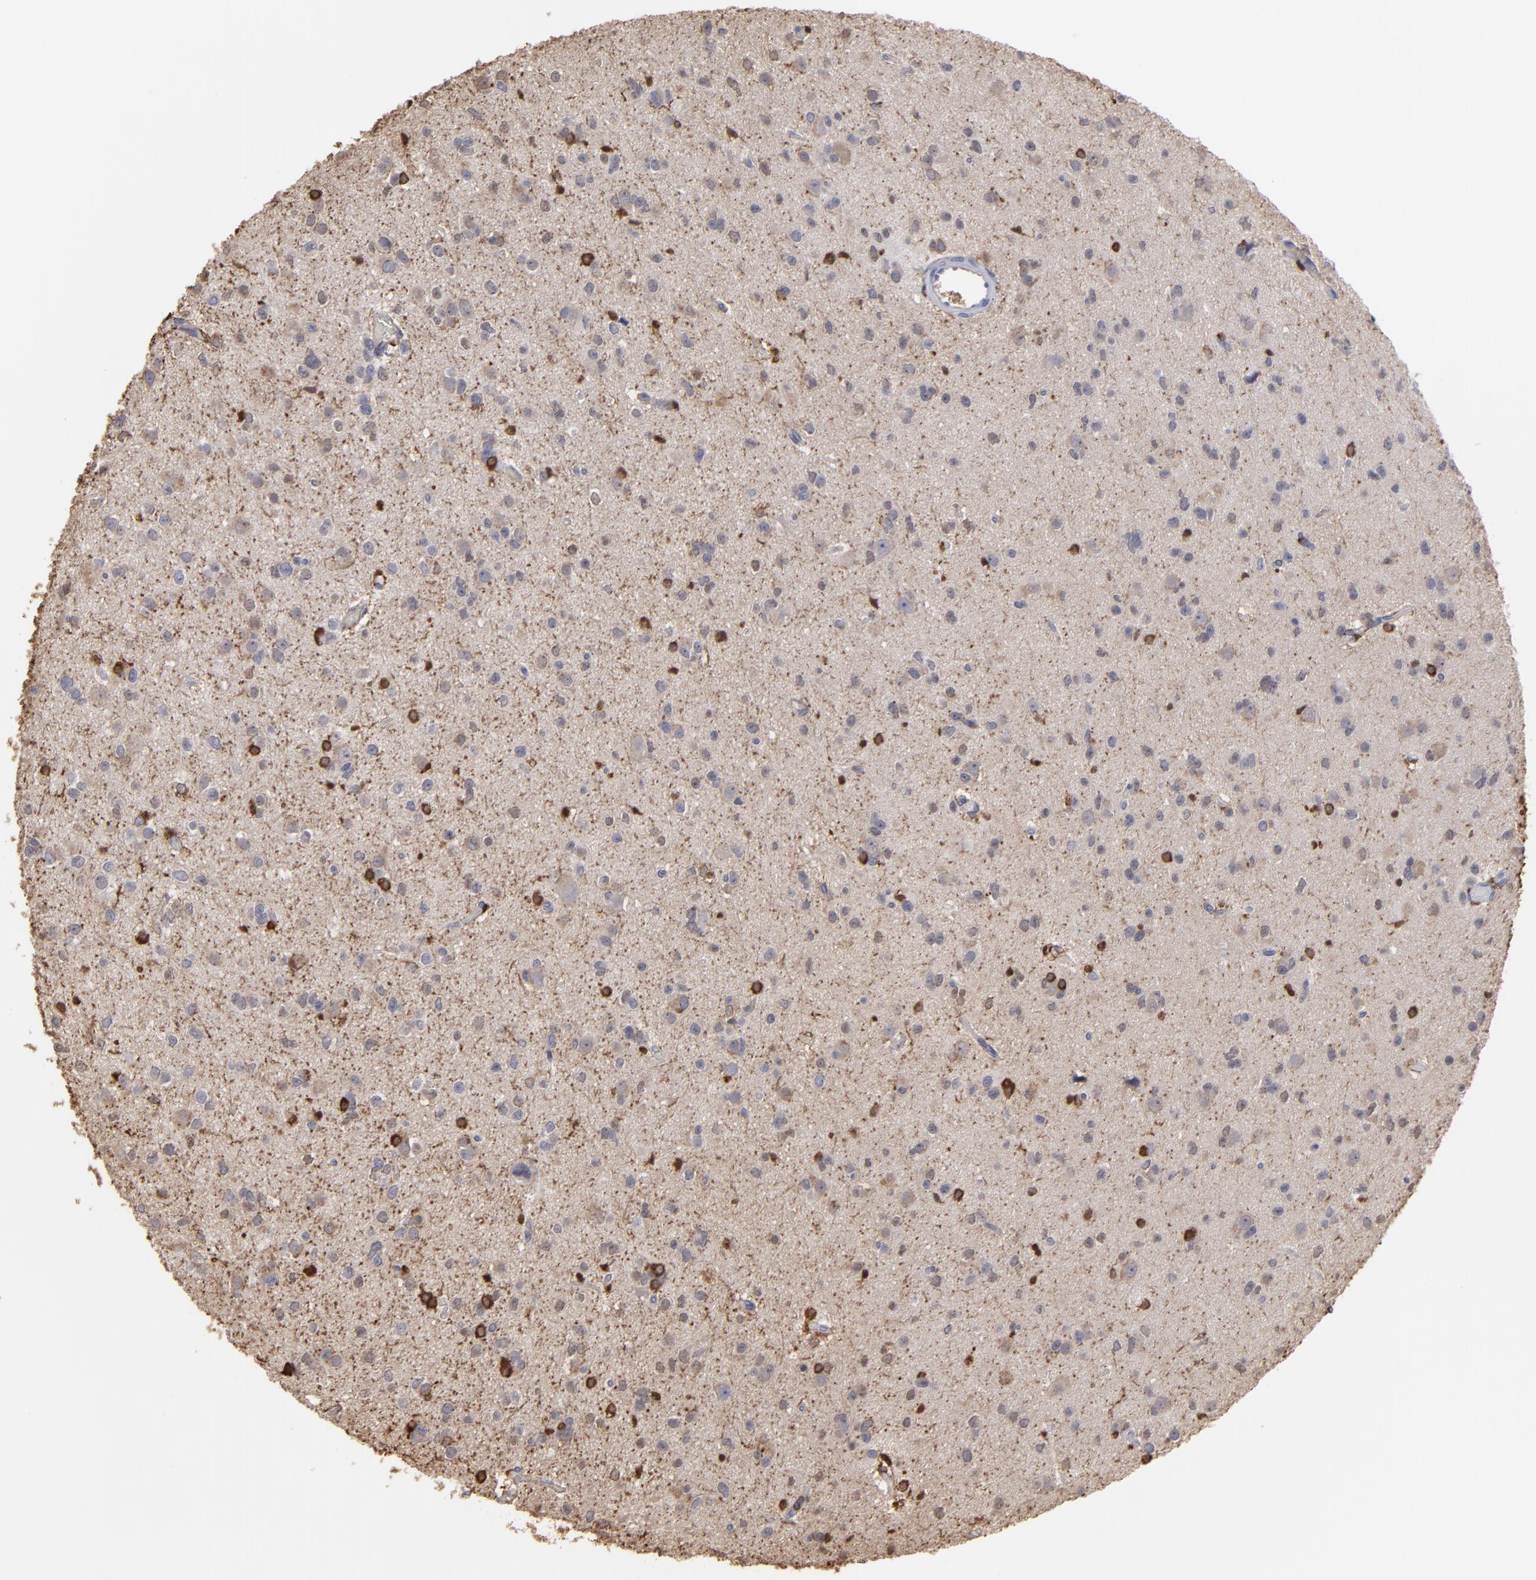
{"staining": {"intensity": "moderate", "quantity": ">75%", "location": "cytoplasmic/membranous"}, "tissue": "glioma", "cell_type": "Tumor cells", "image_type": "cancer", "snomed": [{"axis": "morphology", "description": "Glioma, malignant, Low grade"}, {"axis": "topography", "description": "Brain"}], "caption": "Immunohistochemical staining of low-grade glioma (malignant) exhibits moderate cytoplasmic/membranous protein expression in approximately >75% of tumor cells.", "gene": "ODC1", "patient": {"sex": "male", "age": 42}}